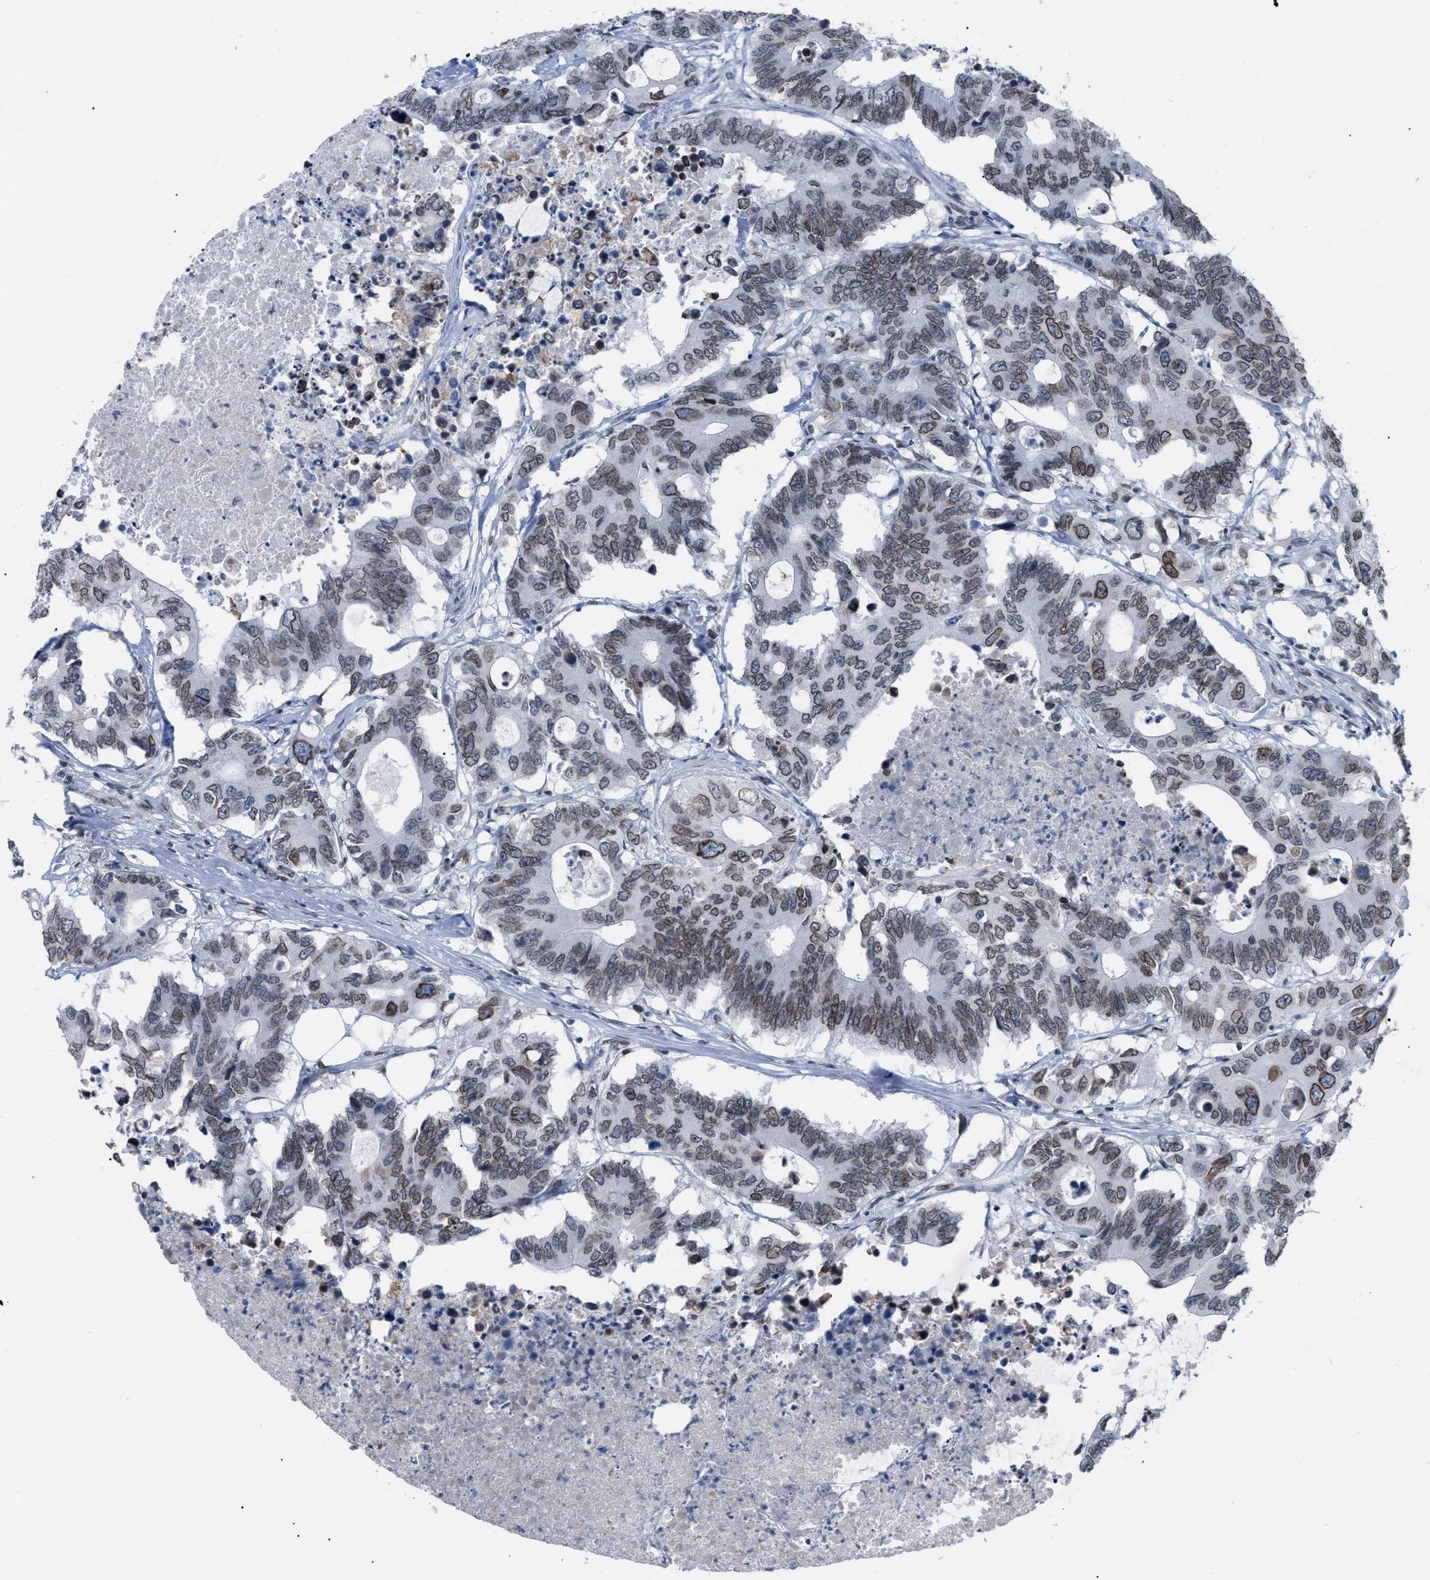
{"staining": {"intensity": "weak", "quantity": ">75%", "location": "cytoplasmic/membranous,nuclear"}, "tissue": "colorectal cancer", "cell_type": "Tumor cells", "image_type": "cancer", "snomed": [{"axis": "morphology", "description": "Adenocarcinoma, NOS"}, {"axis": "topography", "description": "Colon"}], "caption": "Tumor cells exhibit low levels of weak cytoplasmic/membranous and nuclear positivity in about >75% of cells in human adenocarcinoma (colorectal).", "gene": "TPR", "patient": {"sex": "male", "age": 71}}